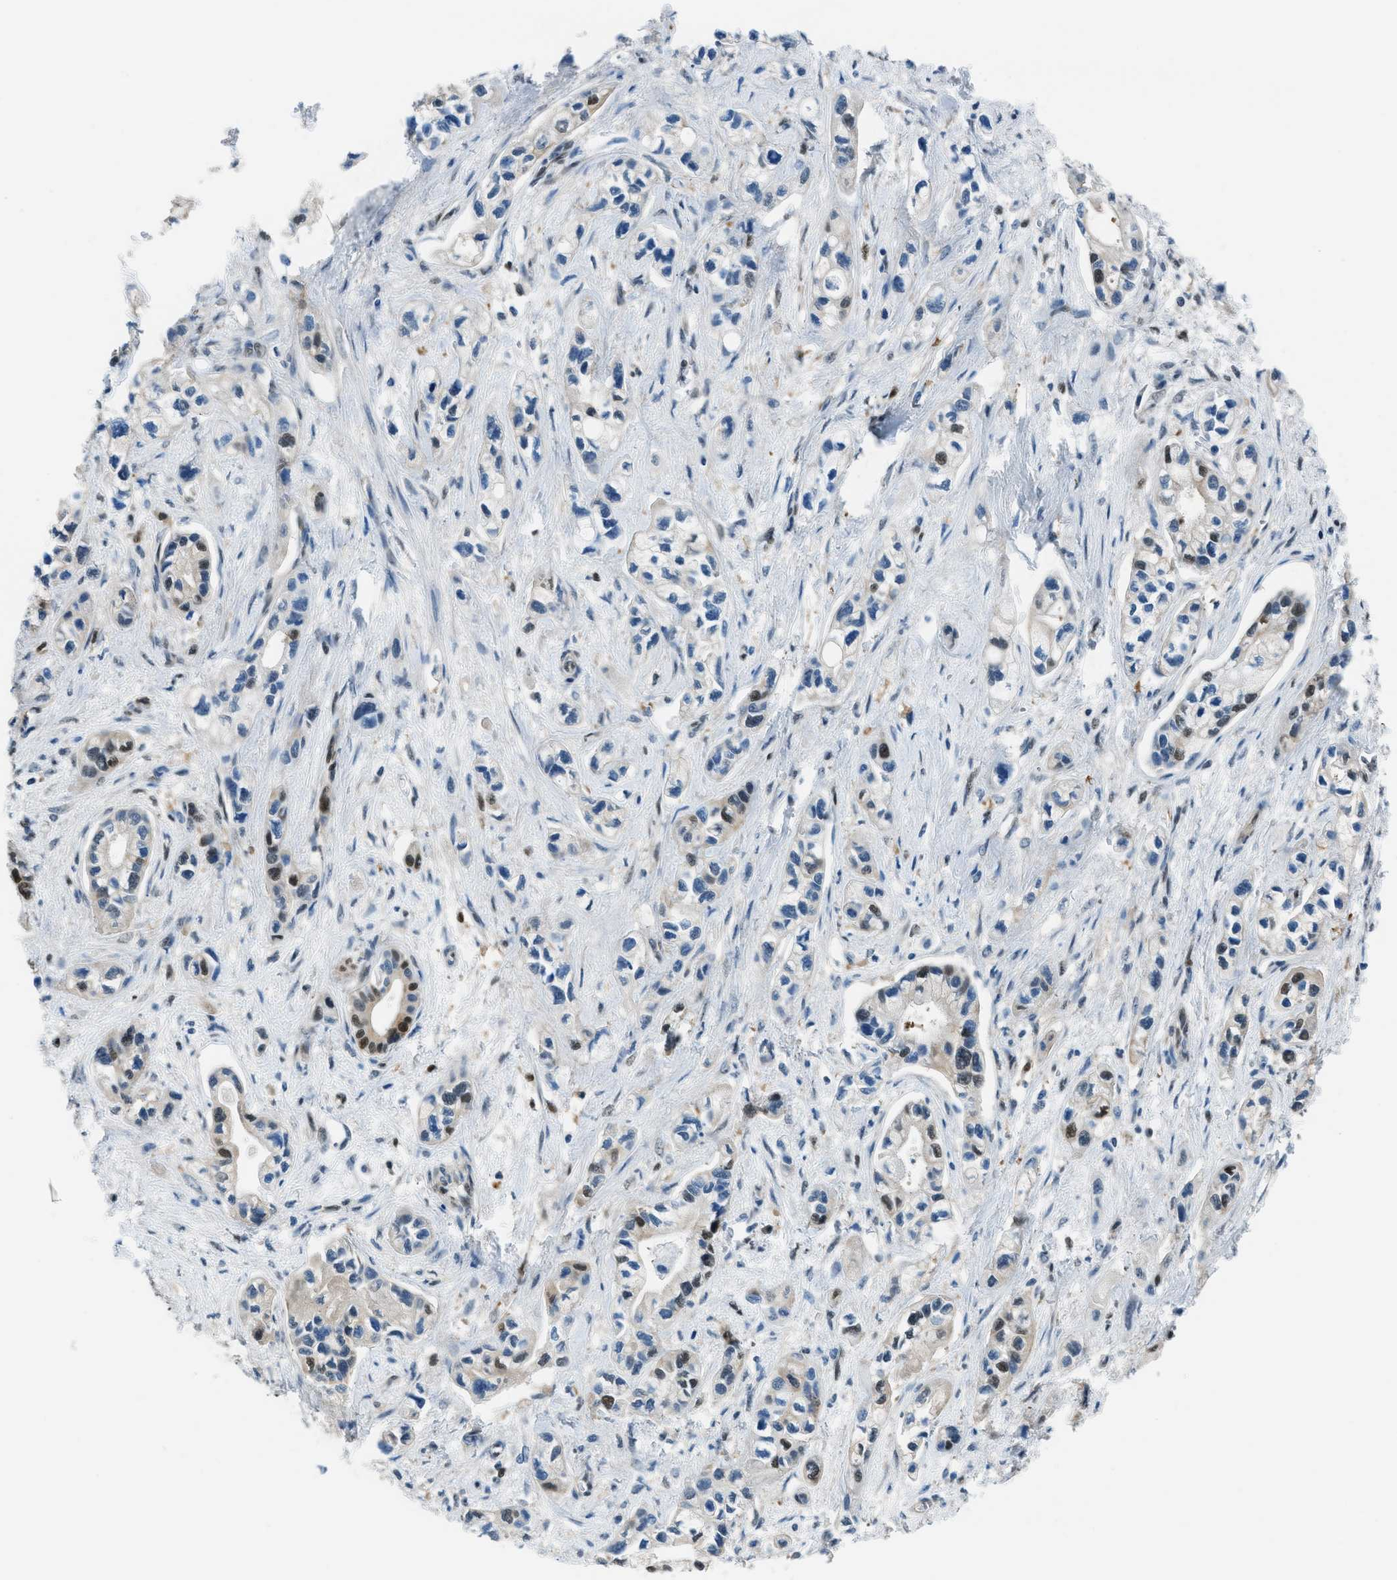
{"staining": {"intensity": "moderate", "quantity": "25%-75%", "location": "nuclear"}, "tissue": "pancreatic cancer", "cell_type": "Tumor cells", "image_type": "cancer", "snomed": [{"axis": "morphology", "description": "Adenocarcinoma, NOS"}, {"axis": "topography", "description": "Pancreas"}], "caption": "Immunohistochemical staining of adenocarcinoma (pancreatic) exhibits medium levels of moderate nuclear staining in approximately 25%-75% of tumor cells.", "gene": "OGFR", "patient": {"sex": "male", "age": 74}}